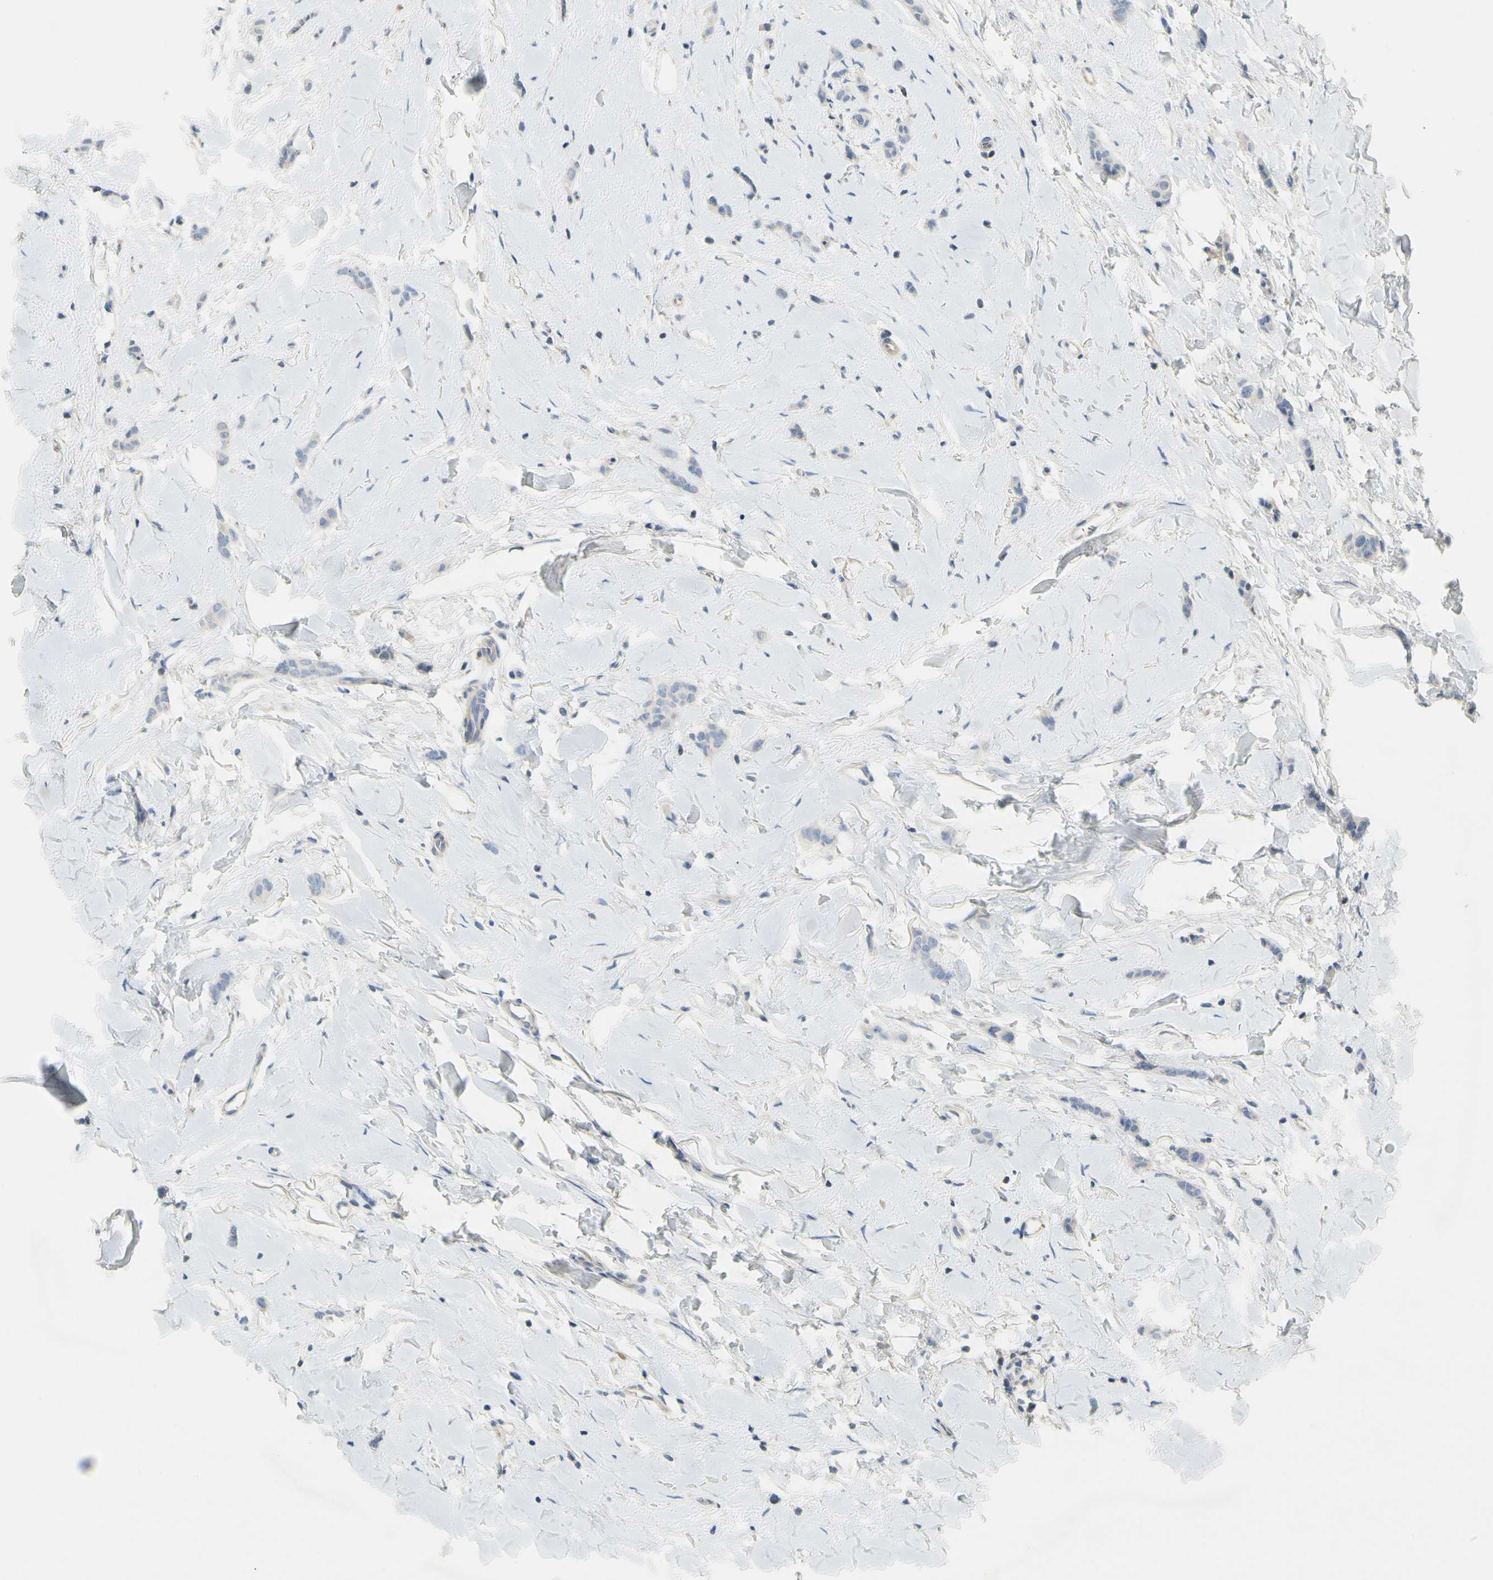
{"staining": {"intensity": "negative", "quantity": "none", "location": "none"}, "tissue": "breast cancer", "cell_type": "Tumor cells", "image_type": "cancer", "snomed": [{"axis": "morphology", "description": "Lobular carcinoma"}, {"axis": "topography", "description": "Skin"}, {"axis": "topography", "description": "Breast"}], "caption": "Tumor cells show no significant protein staining in breast cancer (lobular carcinoma). The staining was performed using DAB (3,3'-diaminobenzidine) to visualize the protein expression in brown, while the nuclei were stained in blue with hematoxylin (Magnification: 20x).", "gene": "CCM2L", "patient": {"sex": "female", "age": 46}}